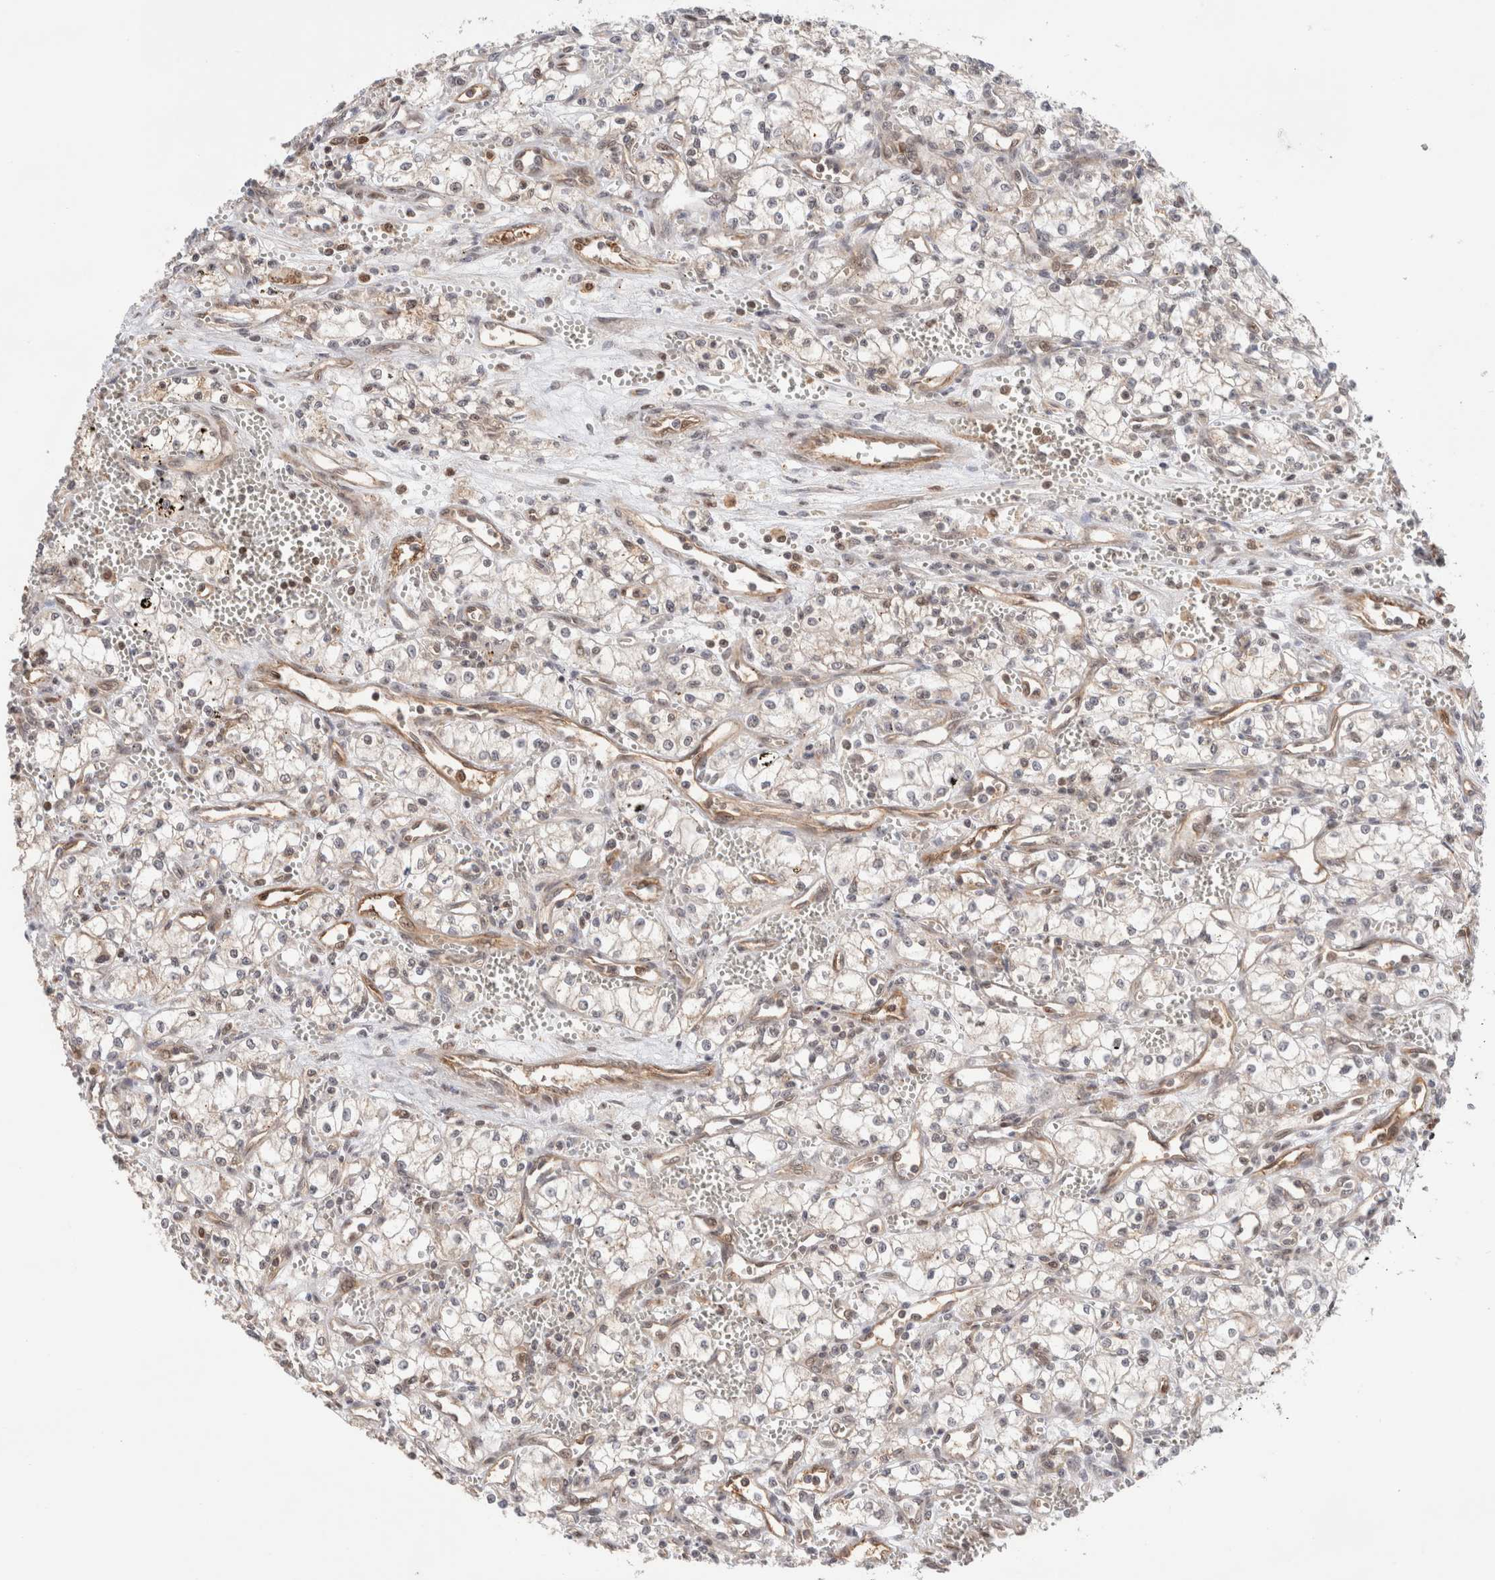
{"staining": {"intensity": "negative", "quantity": "none", "location": "none"}, "tissue": "renal cancer", "cell_type": "Tumor cells", "image_type": "cancer", "snomed": [{"axis": "morphology", "description": "Adenocarcinoma, NOS"}, {"axis": "topography", "description": "Kidney"}], "caption": "Renal cancer (adenocarcinoma) stained for a protein using immunohistochemistry (IHC) displays no expression tumor cells.", "gene": "OTUD6B", "patient": {"sex": "male", "age": 59}}